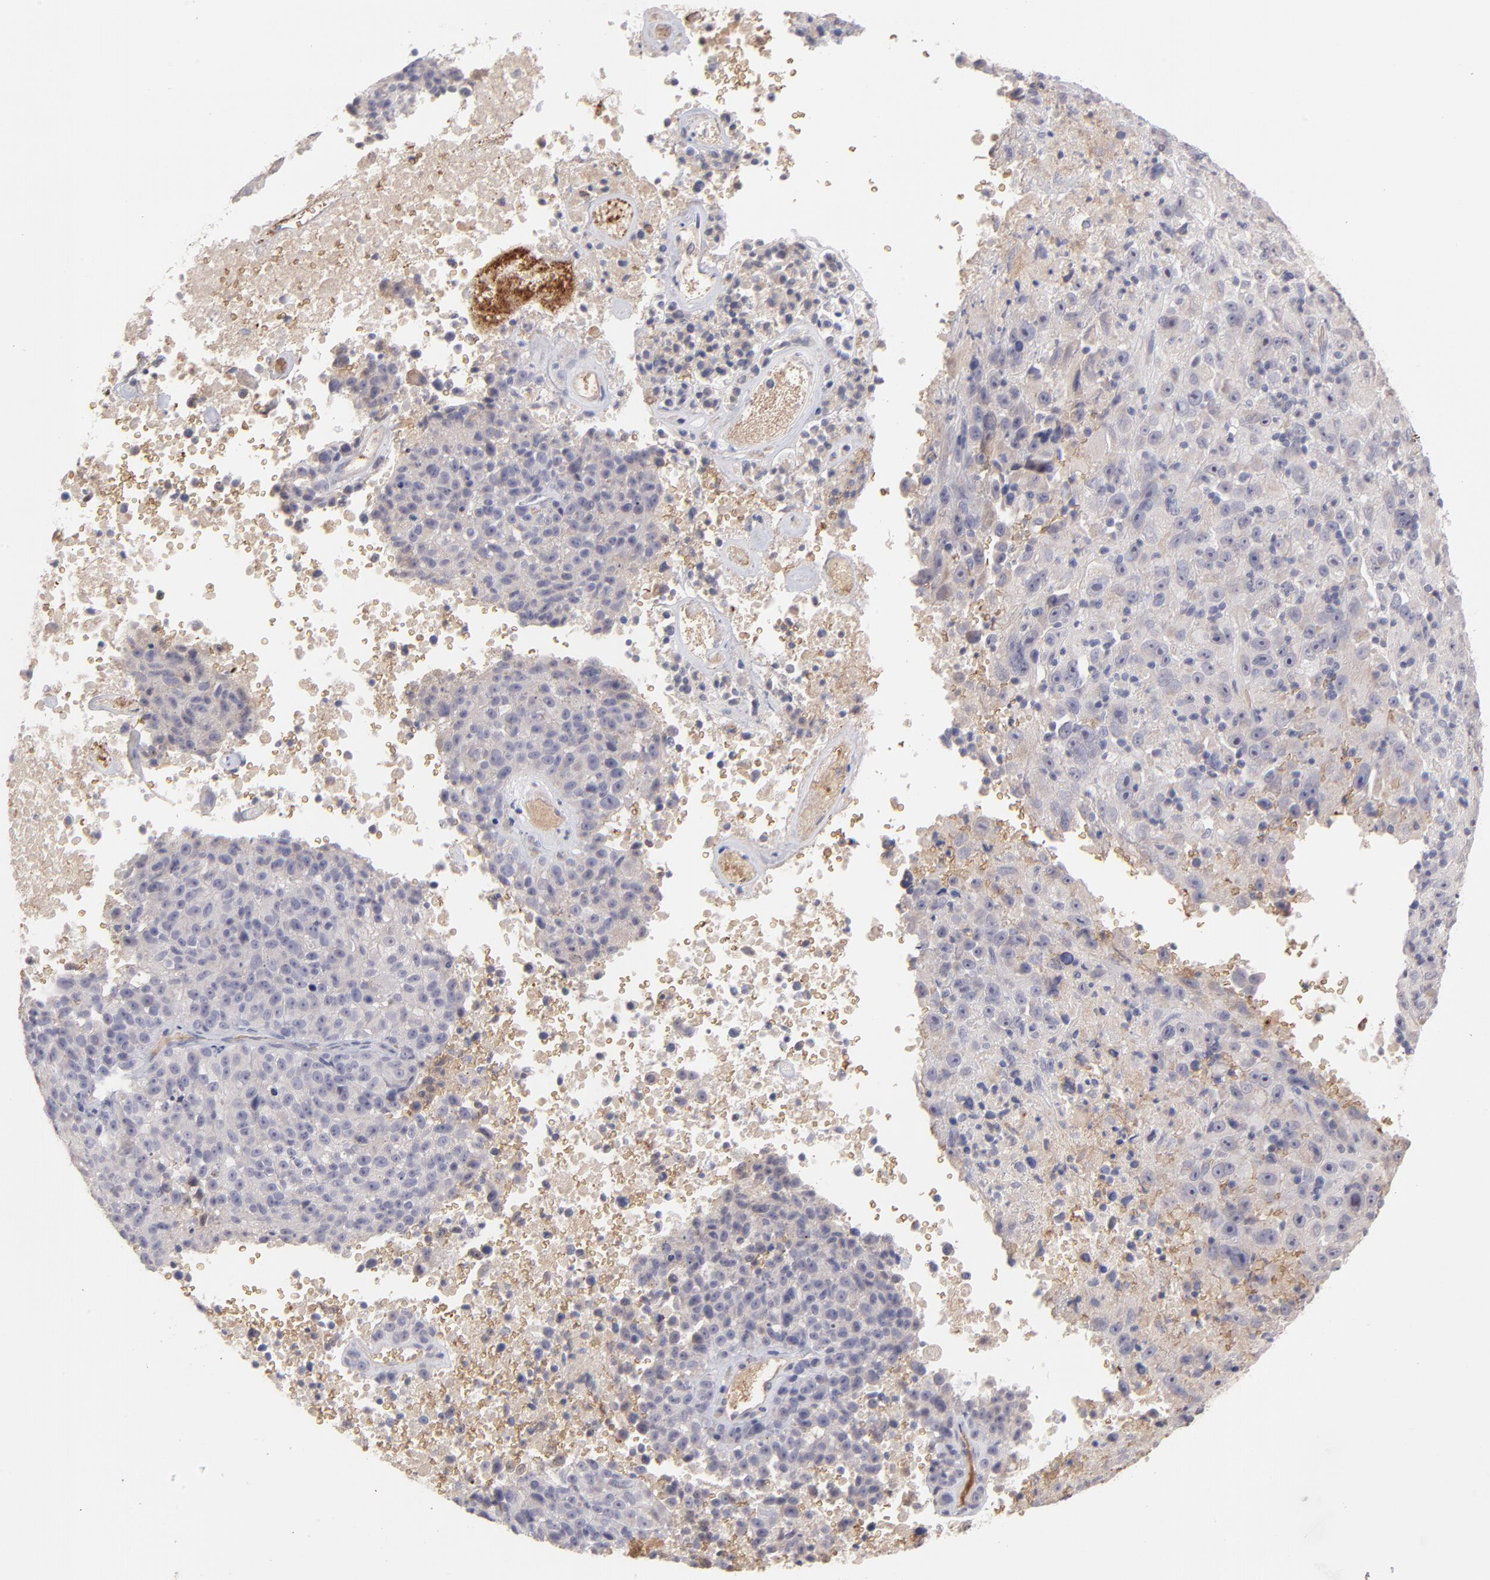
{"staining": {"intensity": "negative", "quantity": "none", "location": "none"}, "tissue": "melanoma", "cell_type": "Tumor cells", "image_type": "cancer", "snomed": [{"axis": "morphology", "description": "Malignant melanoma, Metastatic site"}, {"axis": "topography", "description": "Cerebral cortex"}], "caption": "The histopathology image reveals no staining of tumor cells in malignant melanoma (metastatic site).", "gene": "F13B", "patient": {"sex": "female", "age": 52}}